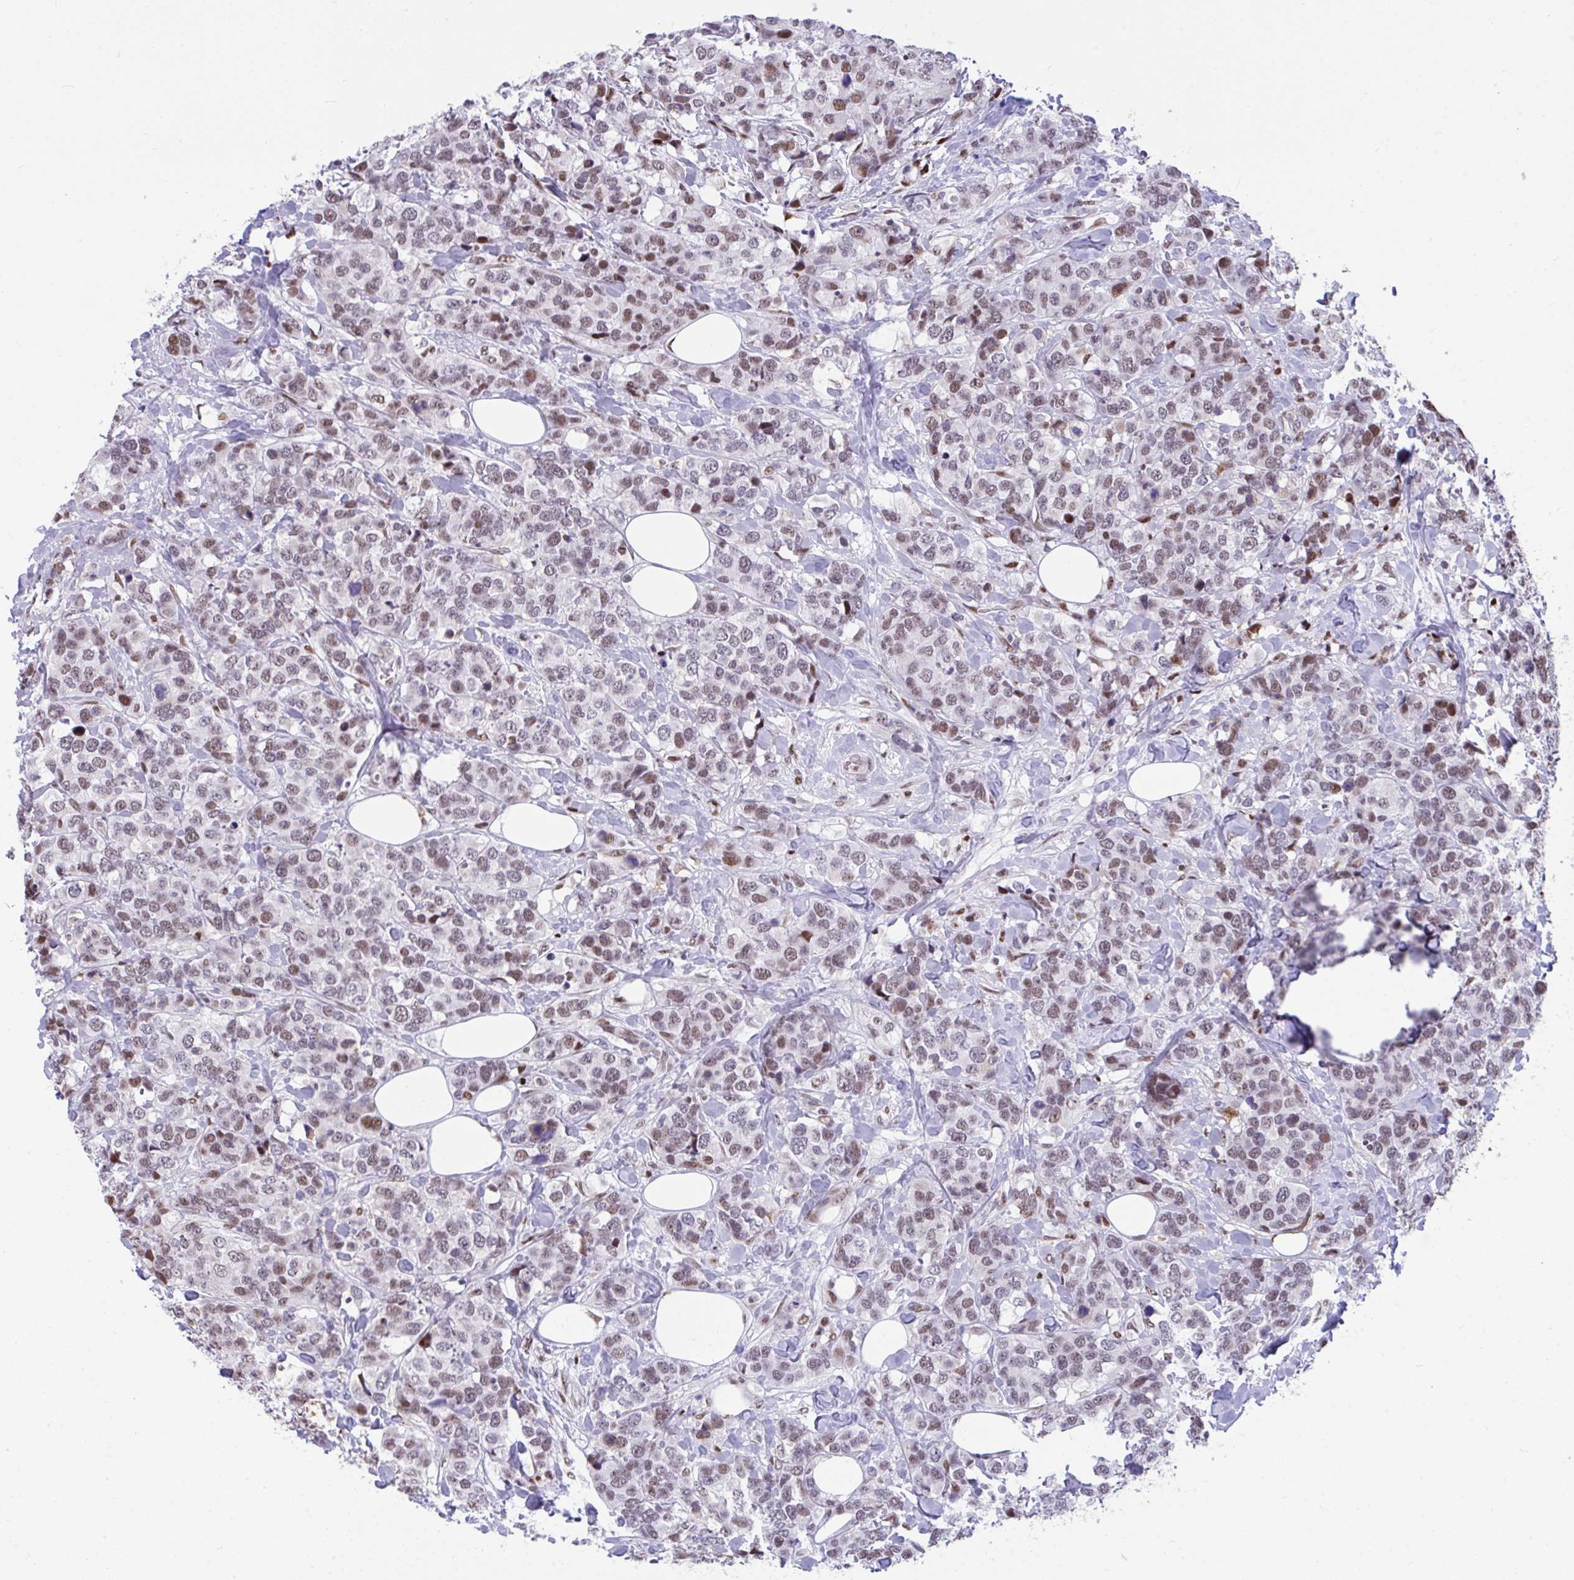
{"staining": {"intensity": "weak", "quantity": "25%-75%", "location": "nuclear"}, "tissue": "breast cancer", "cell_type": "Tumor cells", "image_type": "cancer", "snomed": [{"axis": "morphology", "description": "Lobular carcinoma"}, {"axis": "topography", "description": "Breast"}], "caption": "A high-resolution image shows IHC staining of lobular carcinoma (breast), which displays weak nuclear expression in about 25%-75% of tumor cells.", "gene": "SLC35C2", "patient": {"sex": "female", "age": 59}}